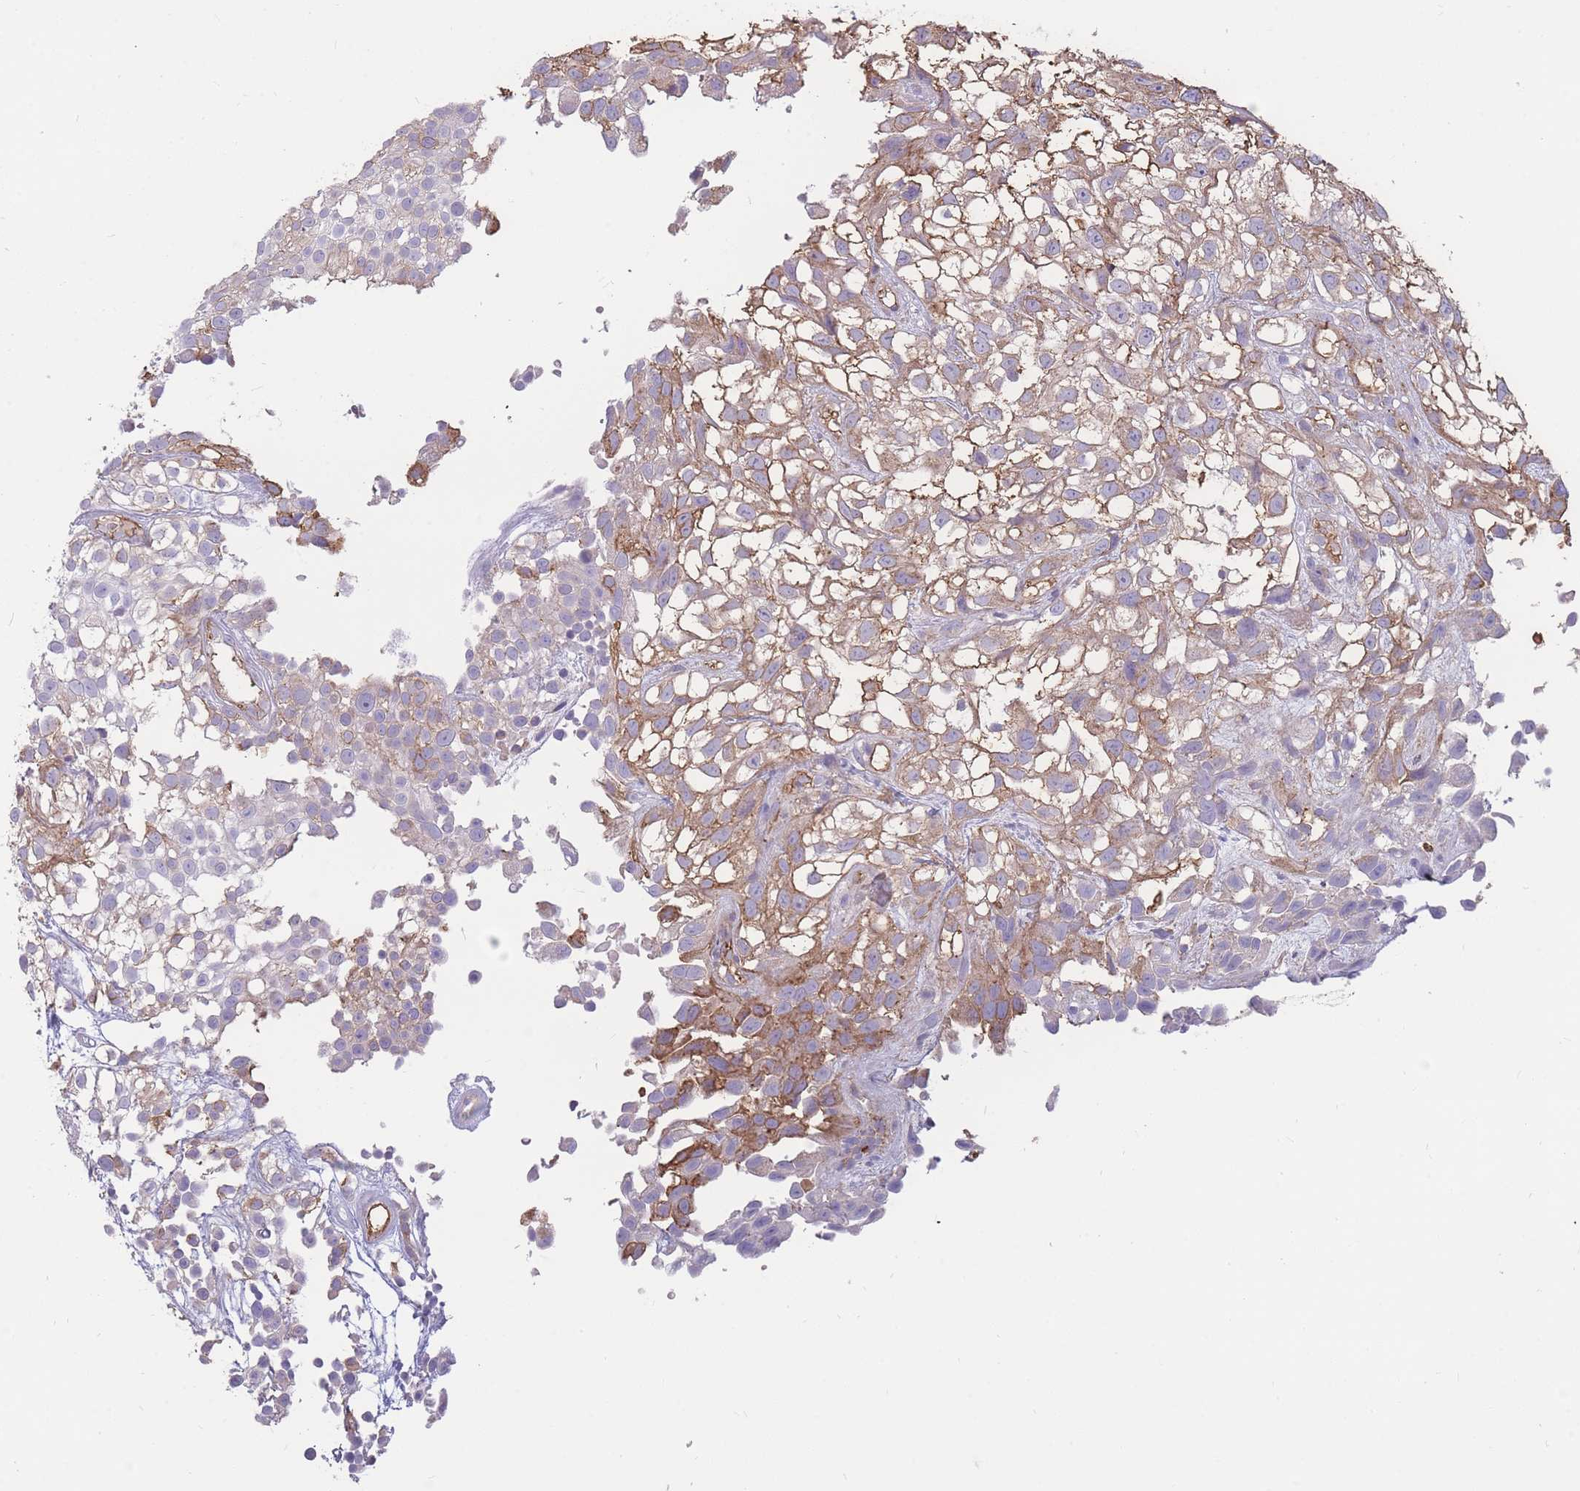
{"staining": {"intensity": "moderate", "quantity": "25%-75%", "location": "cytoplasmic/membranous"}, "tissue": "urothelial cancer", "cell_type": "Tumor cells", "image_type": "cancer", "snomed": [{"axis": "morphology", "description": "Urothelial carcinoma, High grade"}, {"axis": "topography", "description": "Urinary bladder"}], "caption": "A micrograph of urothelial carcinoma (high-grade) stained for a protein displays moderate cytoplasmic/membranous brown staining in tumor cells.", "gene": "GNA11", "patient": {"sex": "male", "age": 56}}